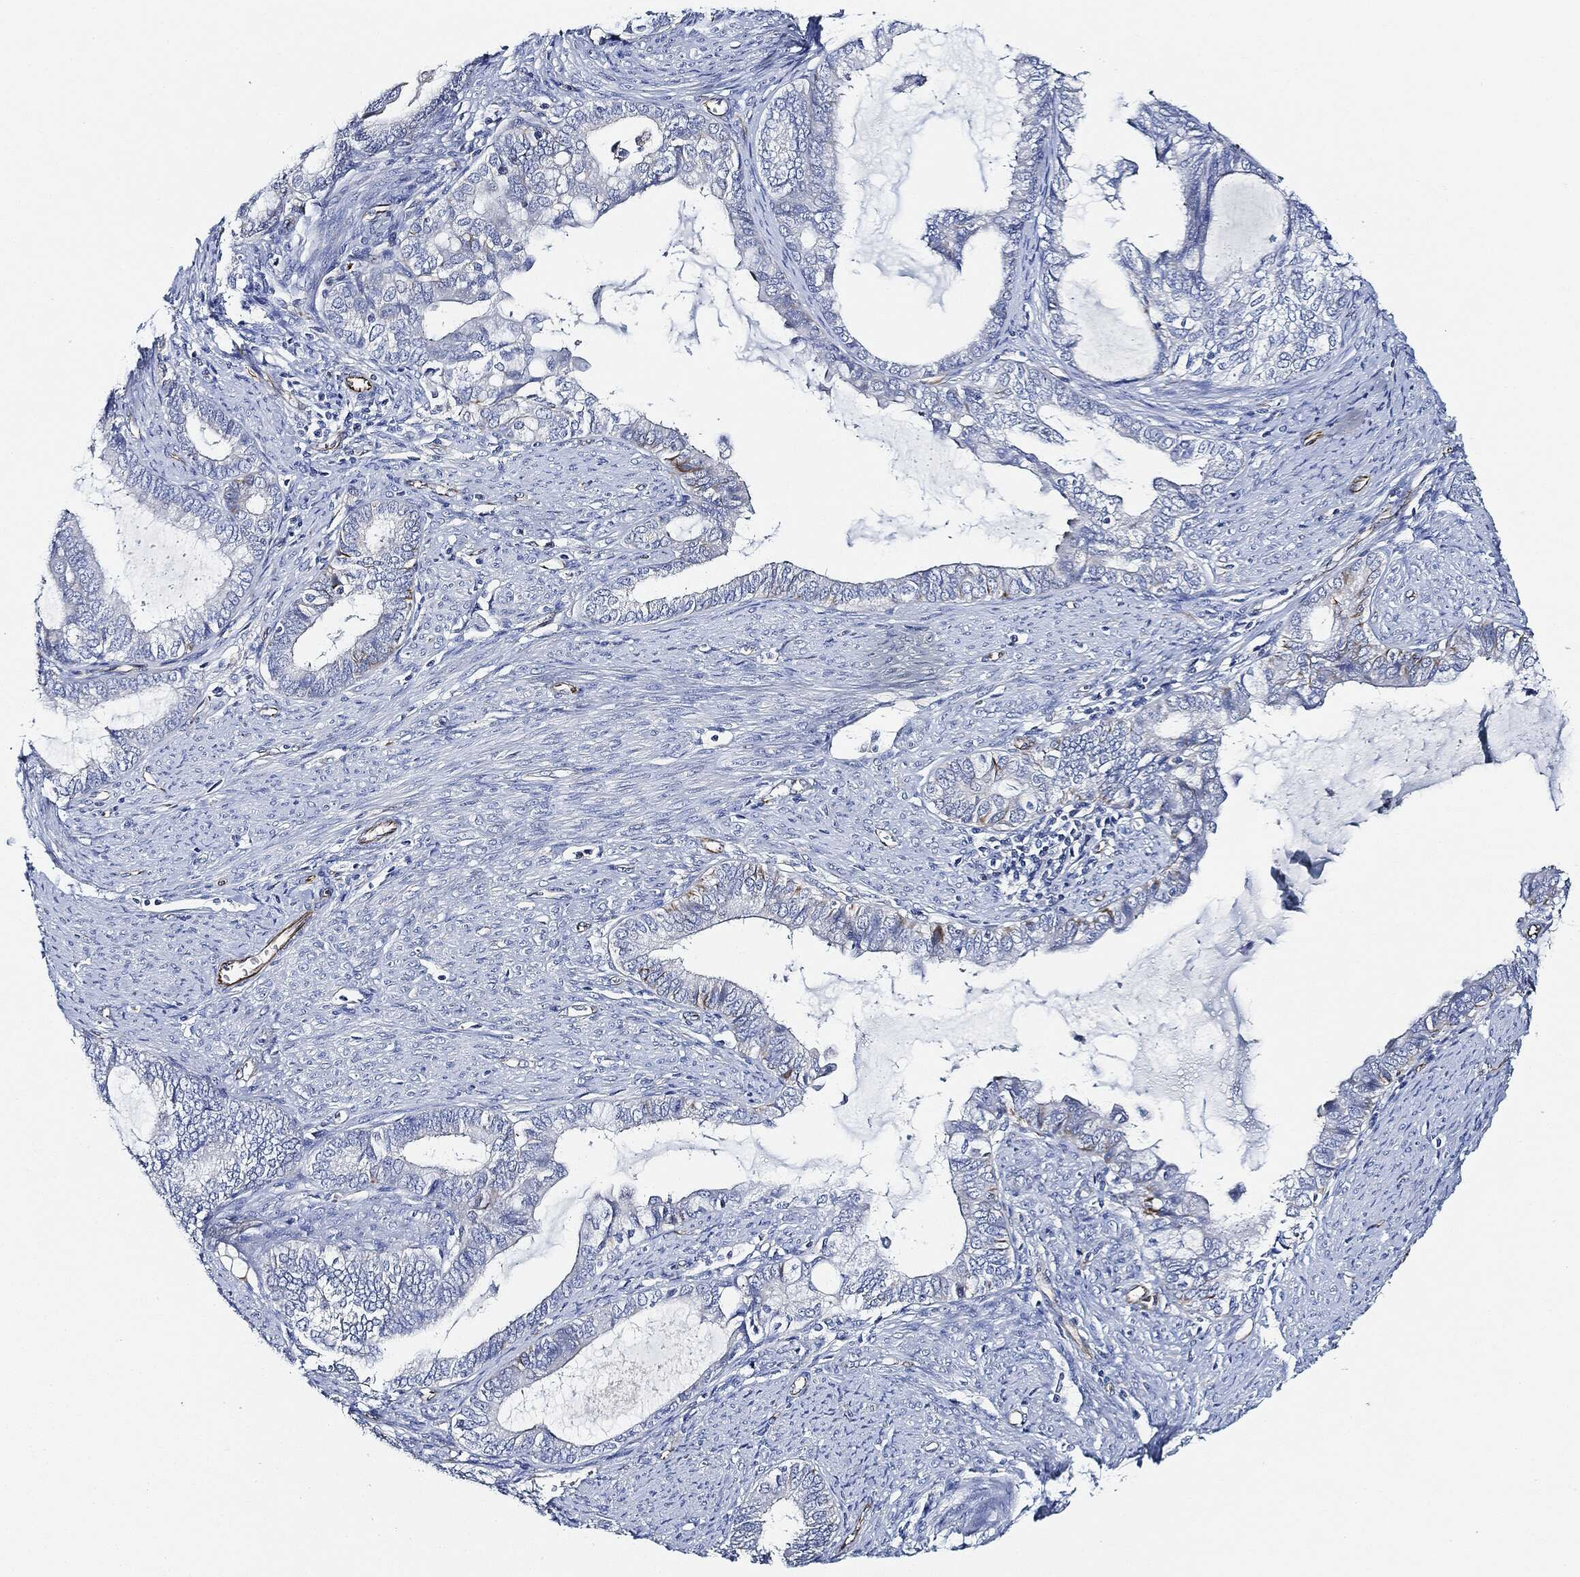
{"staining": {"intensity": "negative", "quantity": "none", "location": "none"}, "tissue": "endometrial cancer", "cell_type": "Tumor cells", "image_type": "cancer", "snomed": [{"axis": "morphology", "description": "Adenocarcinoma, NOS"}, {"axis": "topography", "description": "Endometrium"}], "caption": "This is an immunohistochemistry micrograph of endometrial cancer. There is no positivity in tumor cells.", "gene": "THSD1", "patient": {"sex": "female", "age": 86}}